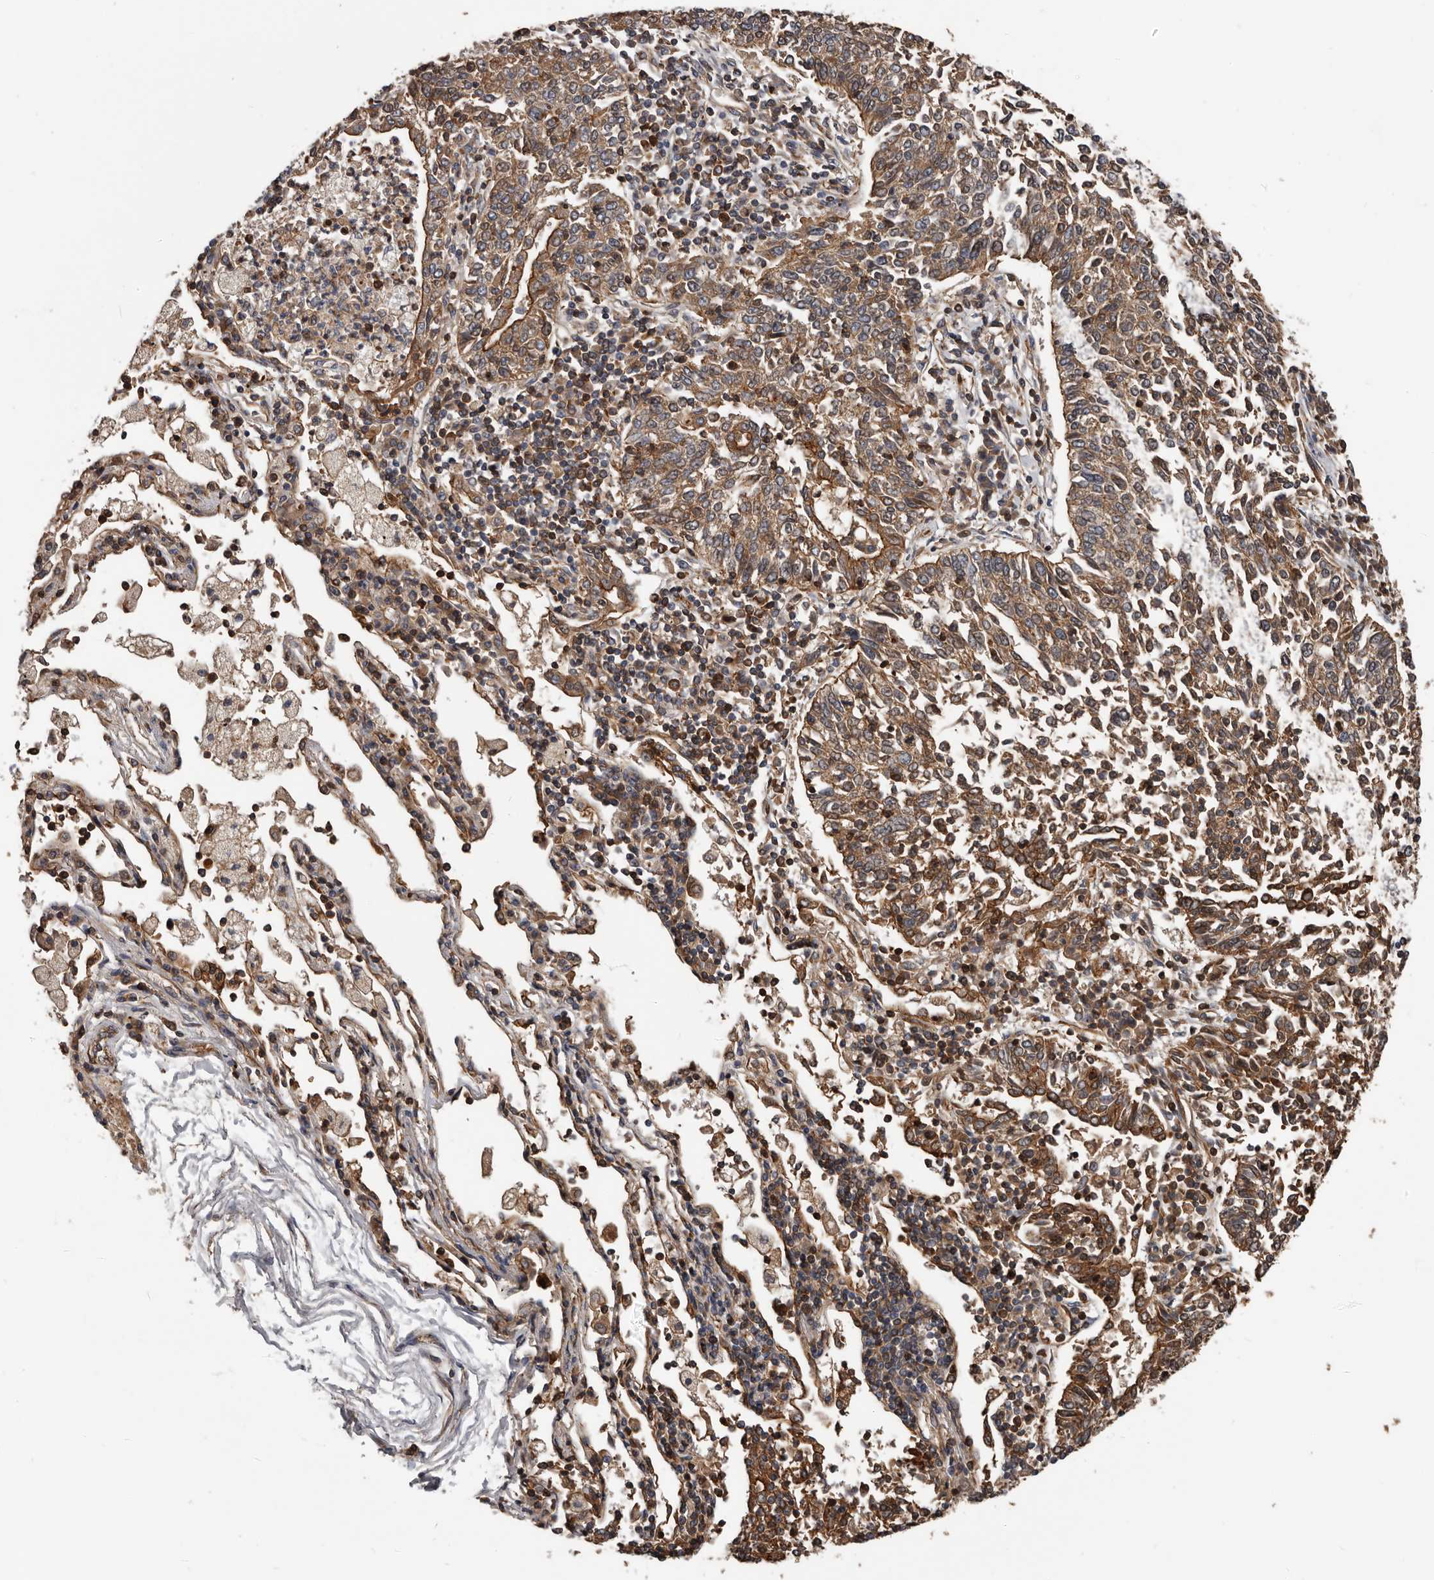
{"staining": {"intensity": "moderate", "quantity": ">75%", "location": "cytoplasmic/membranous"}, "tissue": "lung cancer", "cell_type": "Tumor cells", "image_type": "cancer", "snomed": [{"axis": "morphology", "description": "Normal tissue, NOS"}, {"axis": "morphology", "description": "Squamous cell carcinoma, NOS"}, {"axis": "topography", "description": "Cartilage tissue"}, {"axis": "topography", "description": "Lung"}, {"axis": "topography", "description": "Peripheral nerve tissue"}], "caption": "A medium amount of moderate cytoplasmic/membranous positivity is identified in approximately >75% of tumor cells in lung cancer tissue.", "gene": "PNRC2", "patient": {"sex": "female", "age": 49}}